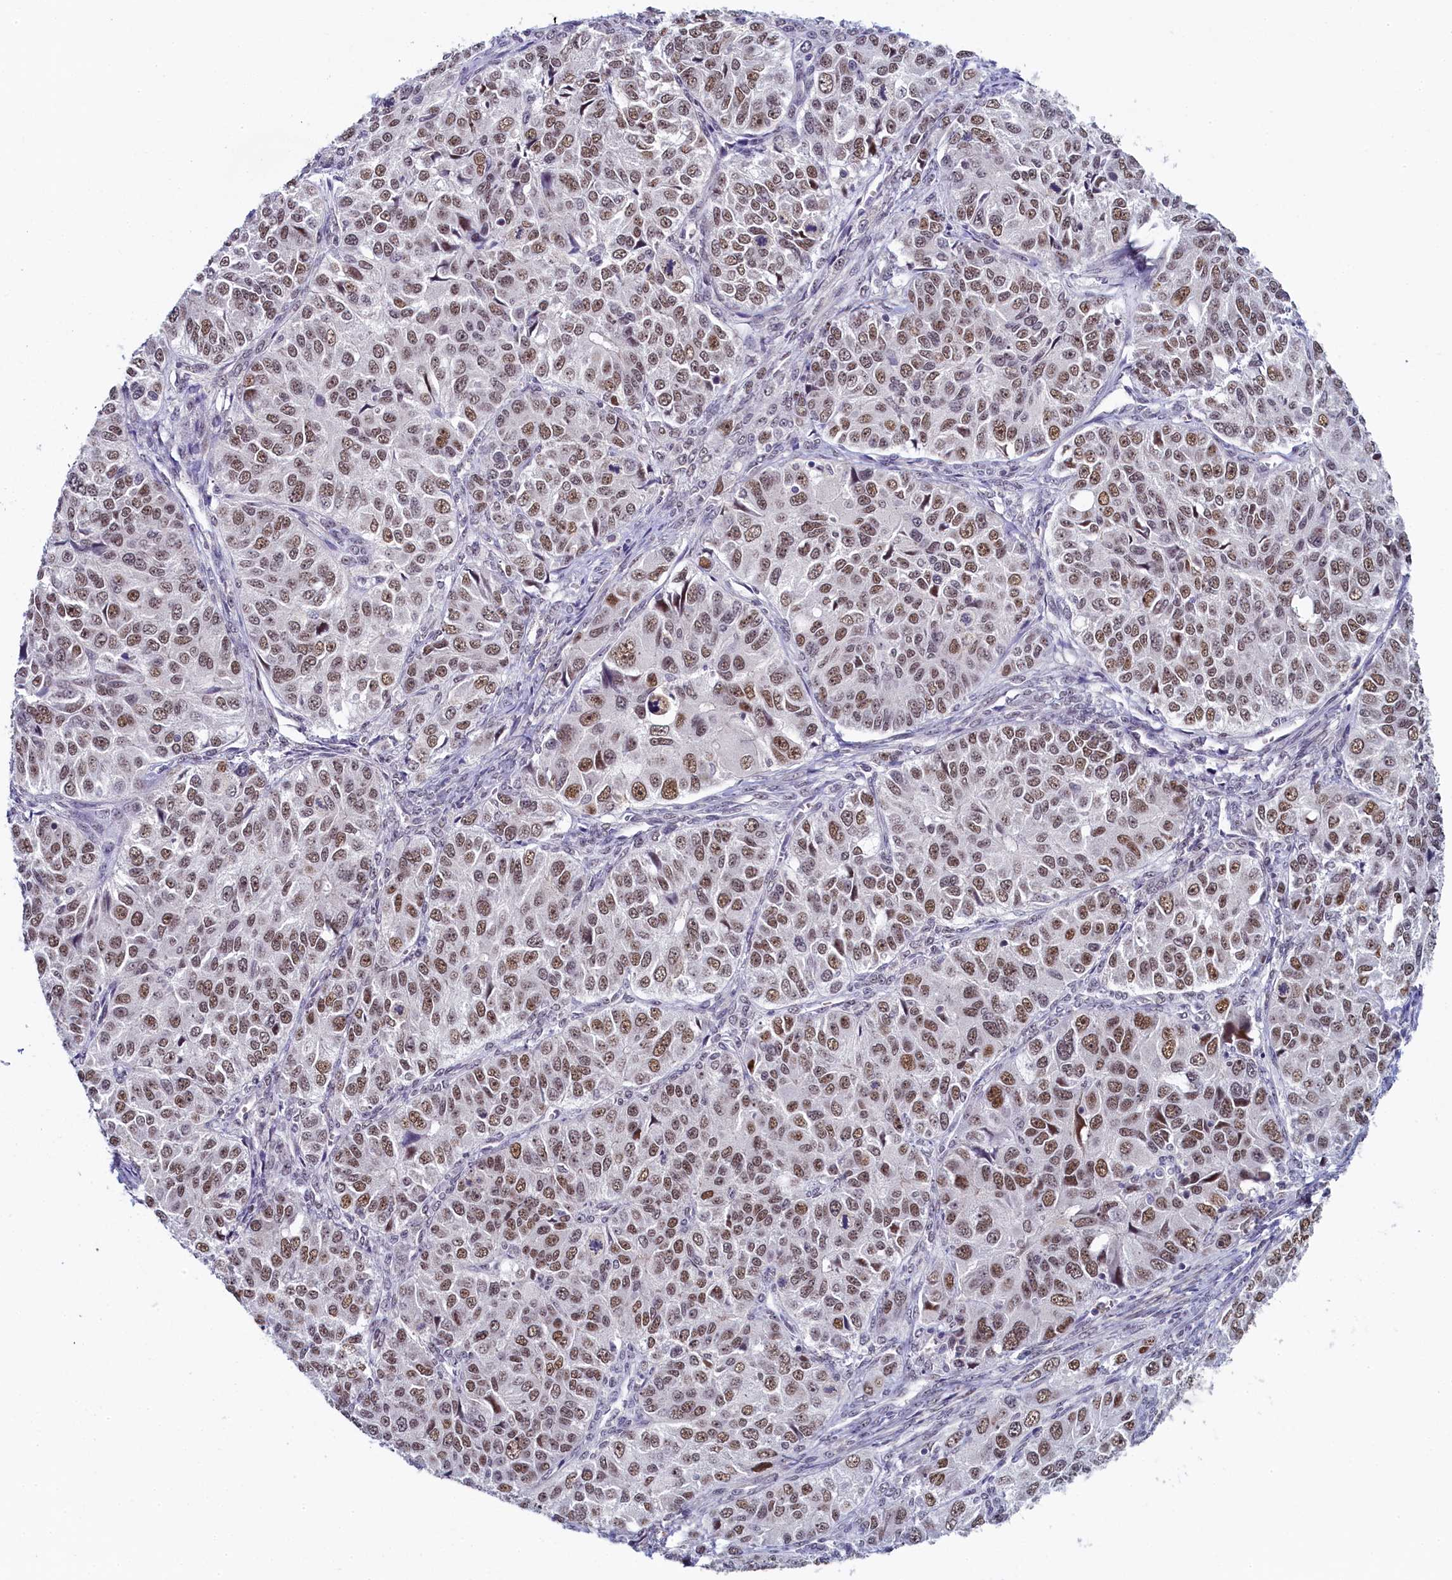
{"staining": {"intensity": "moderate", "quantity": ">75%", "location": "nuclear"}, "tissue": "ovarian cancer", "cell_type": "Tumor cells", "image_type": "cancer", "snomed": [{"axis": "morphology", "description": "Carcinoma, endometroid"}, {"axis": "topography", "description": "Ovary"}], "caption": "Ovarian cancer tissue exhibits moderate nuclear staining in about >75% of tumor cells, visualized by immunohistochemistry. The protein of interest is stained brown, and the nuclei are stained in blue (DAB (3,3'-diaminobenzidine) IHC with brightfield microscopy, high magnification).", "gene": "INTS14", "patient": {"sex": "female", "age": 51}}